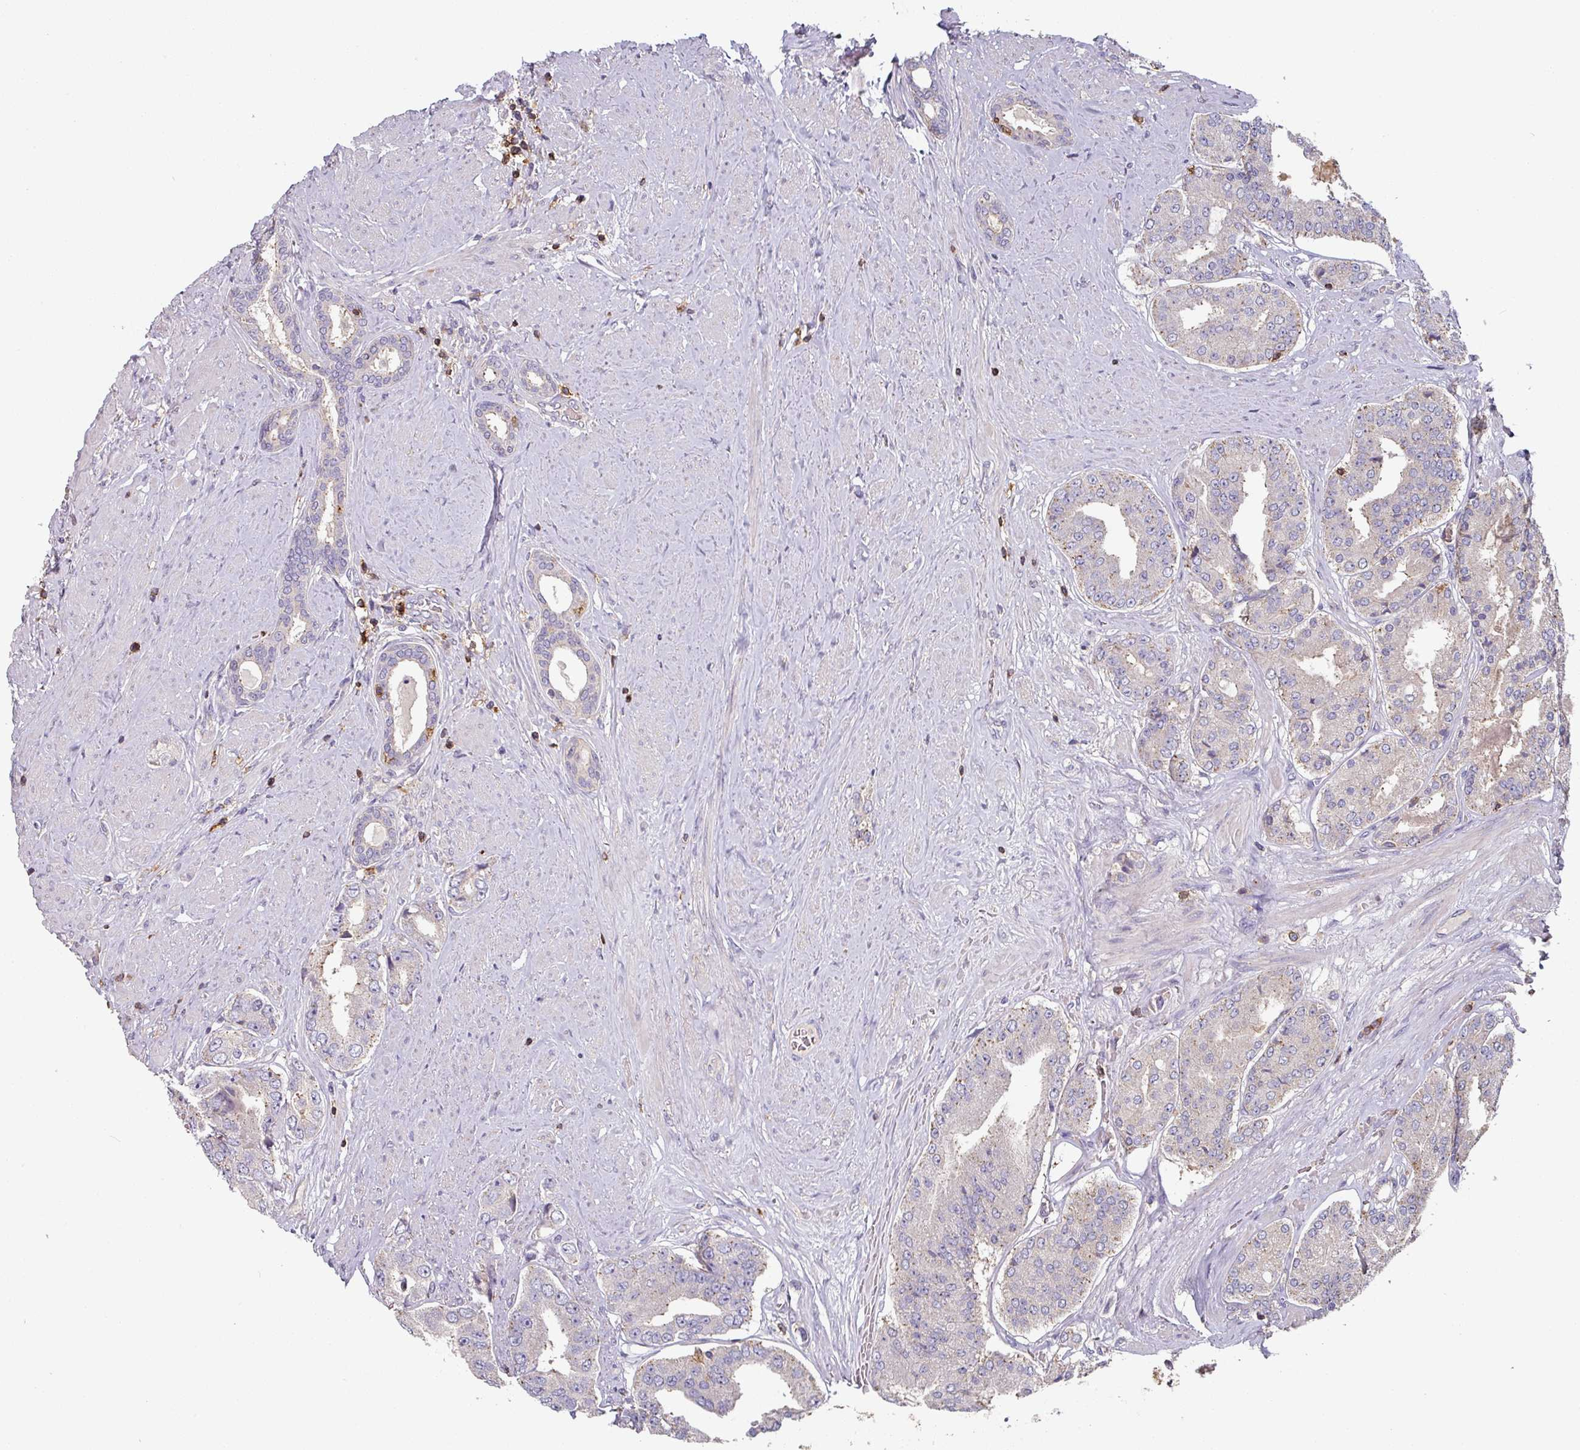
{"staining": {"intensity": "negative", "quantity": "none", "location": "none"}, "tissue": "prostate cancer", "cell_type": "Tumor cells", "image_type": "cancer", "snomed": [{"axis": "morphology", "description": "Adenocarcinoma, High grade"}, {"axis": "topography", "description": "Prostate"}], "caption": "IHC photomicrograph of neoplastic tissue: human prostate cancer (adenocarcinoma (high-grade)) stained with DAB displays no significant protein staining in tumor cells.", "gene": "CD3G", "patient": {"sex": "male", "age": 63}}